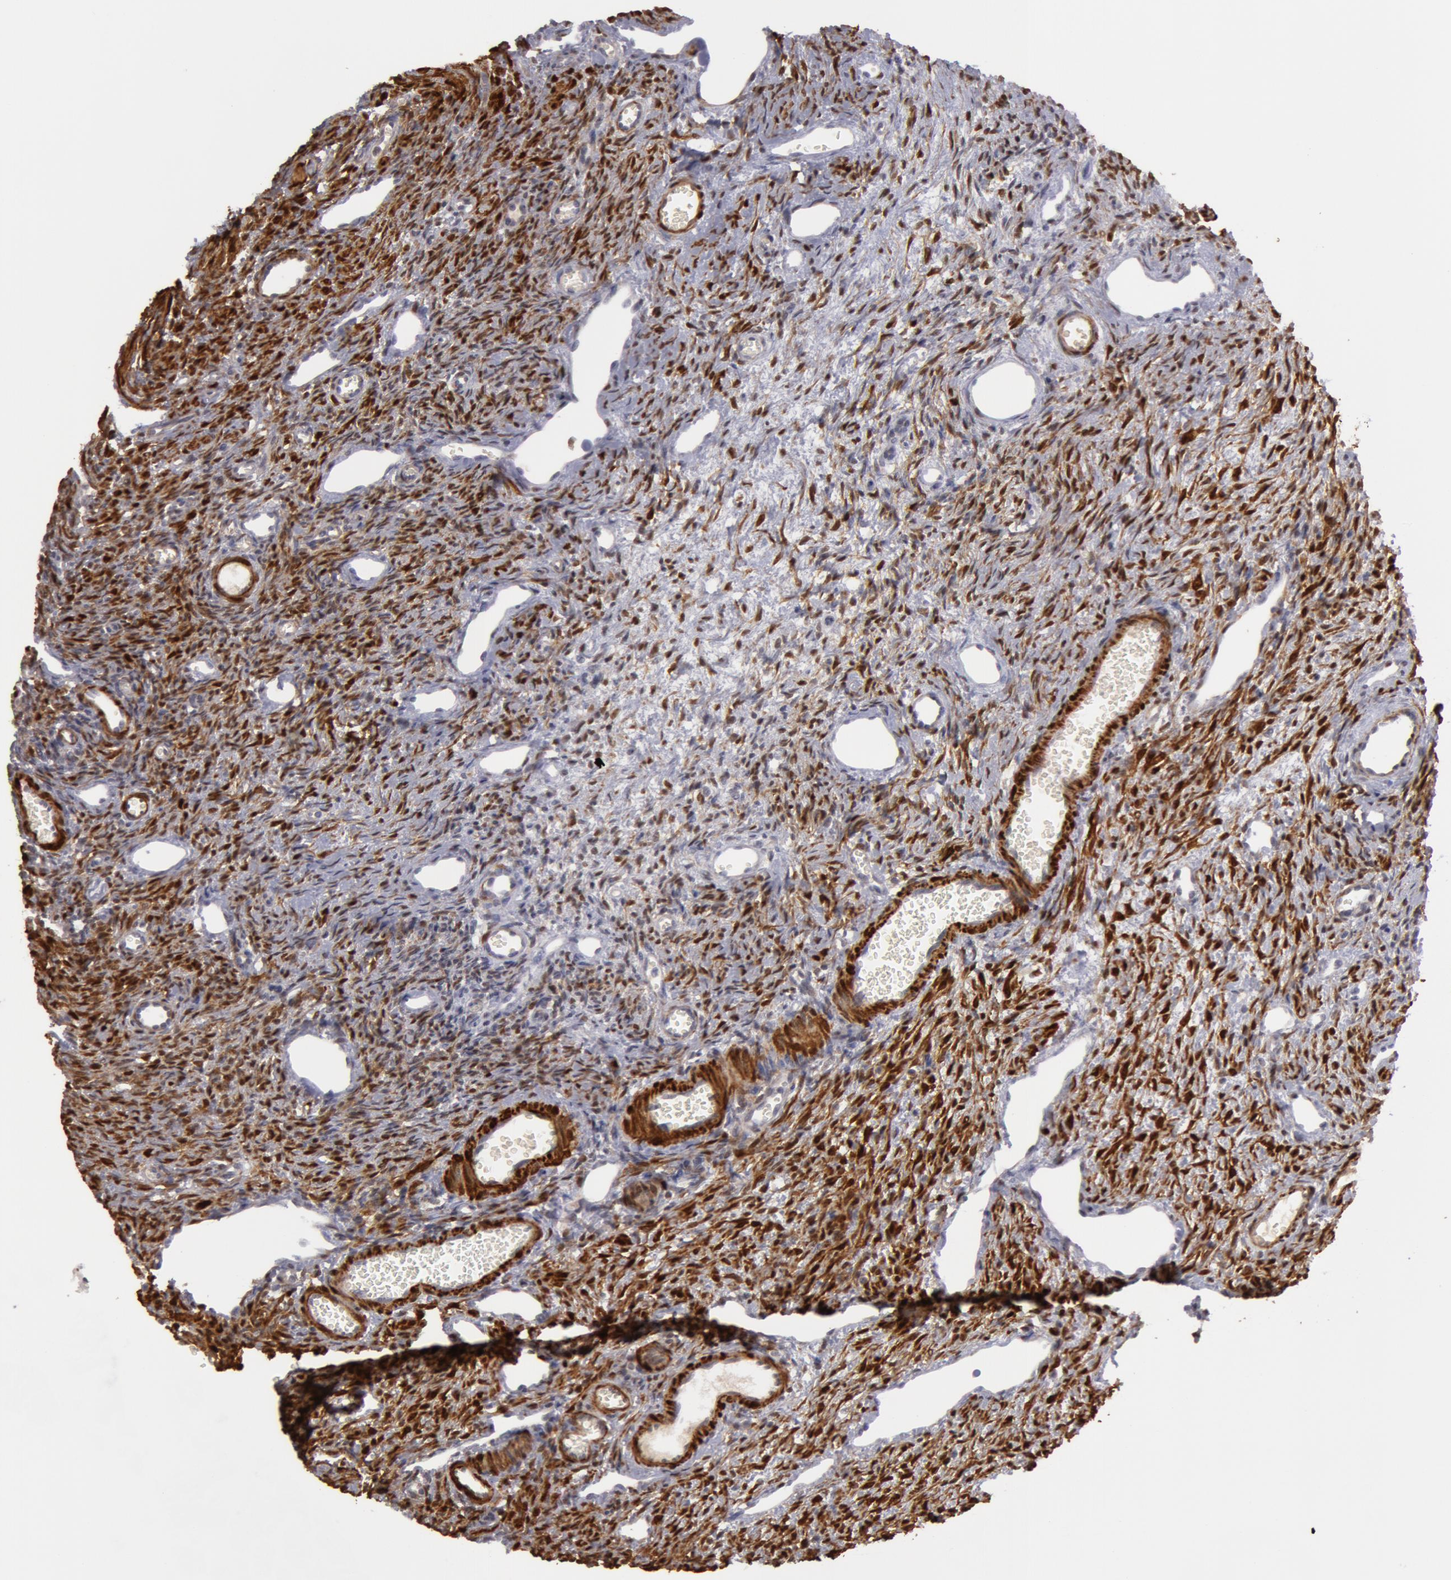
{"staining": {"intensity": "negative", "quantity": "none", "location": "none"}, "tissue": "ovary", "cell_type": "Follicle cells", "image_type": "normal", "snomed": [{"axis": "morphology", "description": "Normal tissue, NOS"}, {"axis": "topography", "description": "Ovary"}], "caption": "An immunohistochemistry (IHC) image of normal ovary is shown. There is no staining in follicle cells of ovary.", "gene": "TAGLN", "patient": {"sex": "female", "age": 33}}